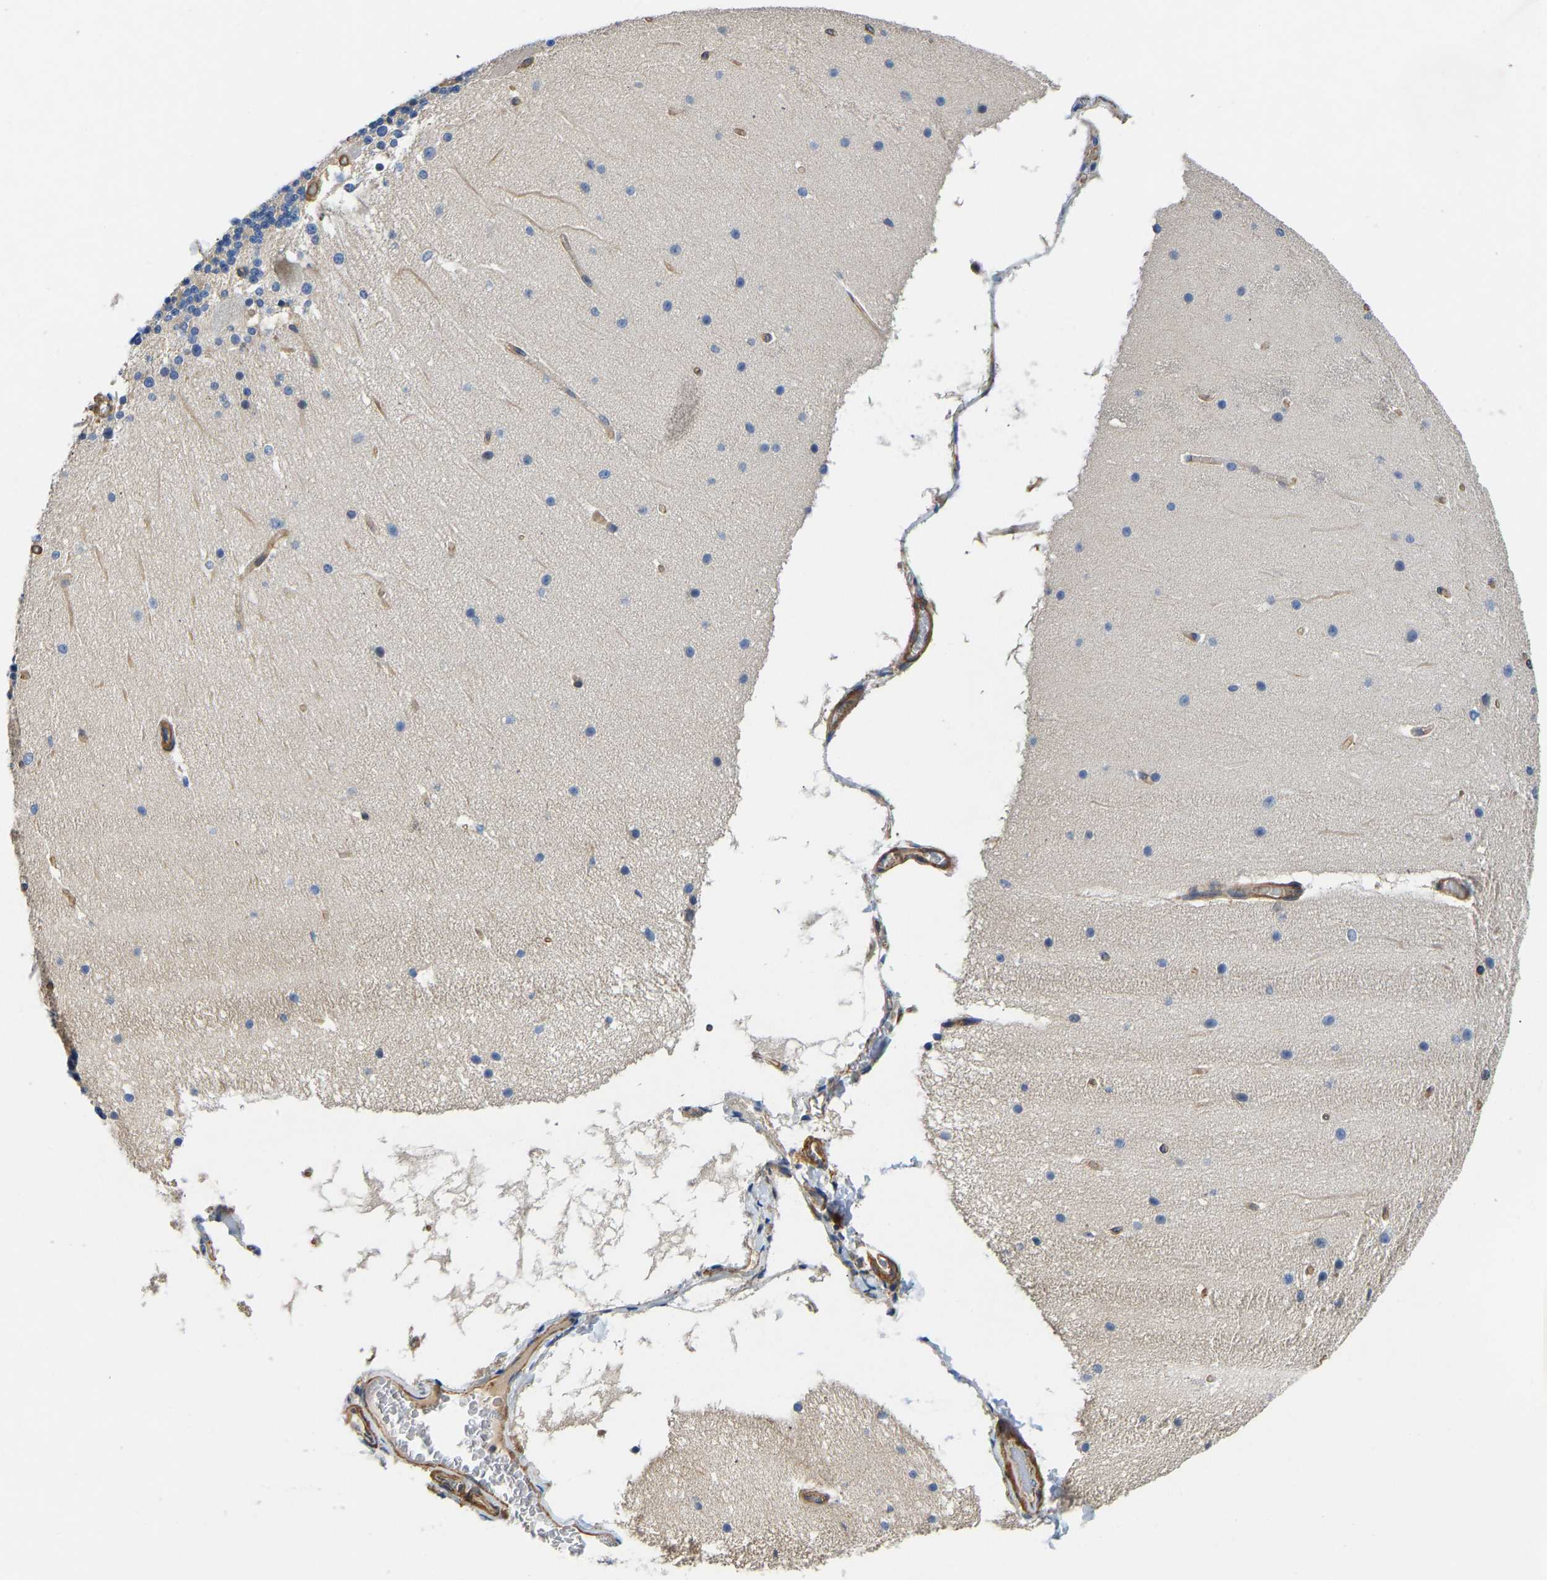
{"staining": {"intensity": "negative", "quantity": "none", "location": "none"}, "tissue": "cerebellum", "cell_type": "Cells in granular layer", "image_type": "normal", "snomed": [{"axis": "morphology", "description": "Normal tissue, NOS"}, {"axis": "topography", "description": "Cerebellum"}], "caption": "Human cerebellum stained for a protein using IHC shows no staining in cells in granular layer.", "gene": "ELMO2", "patient": {"sex": "female", "age": 19}}